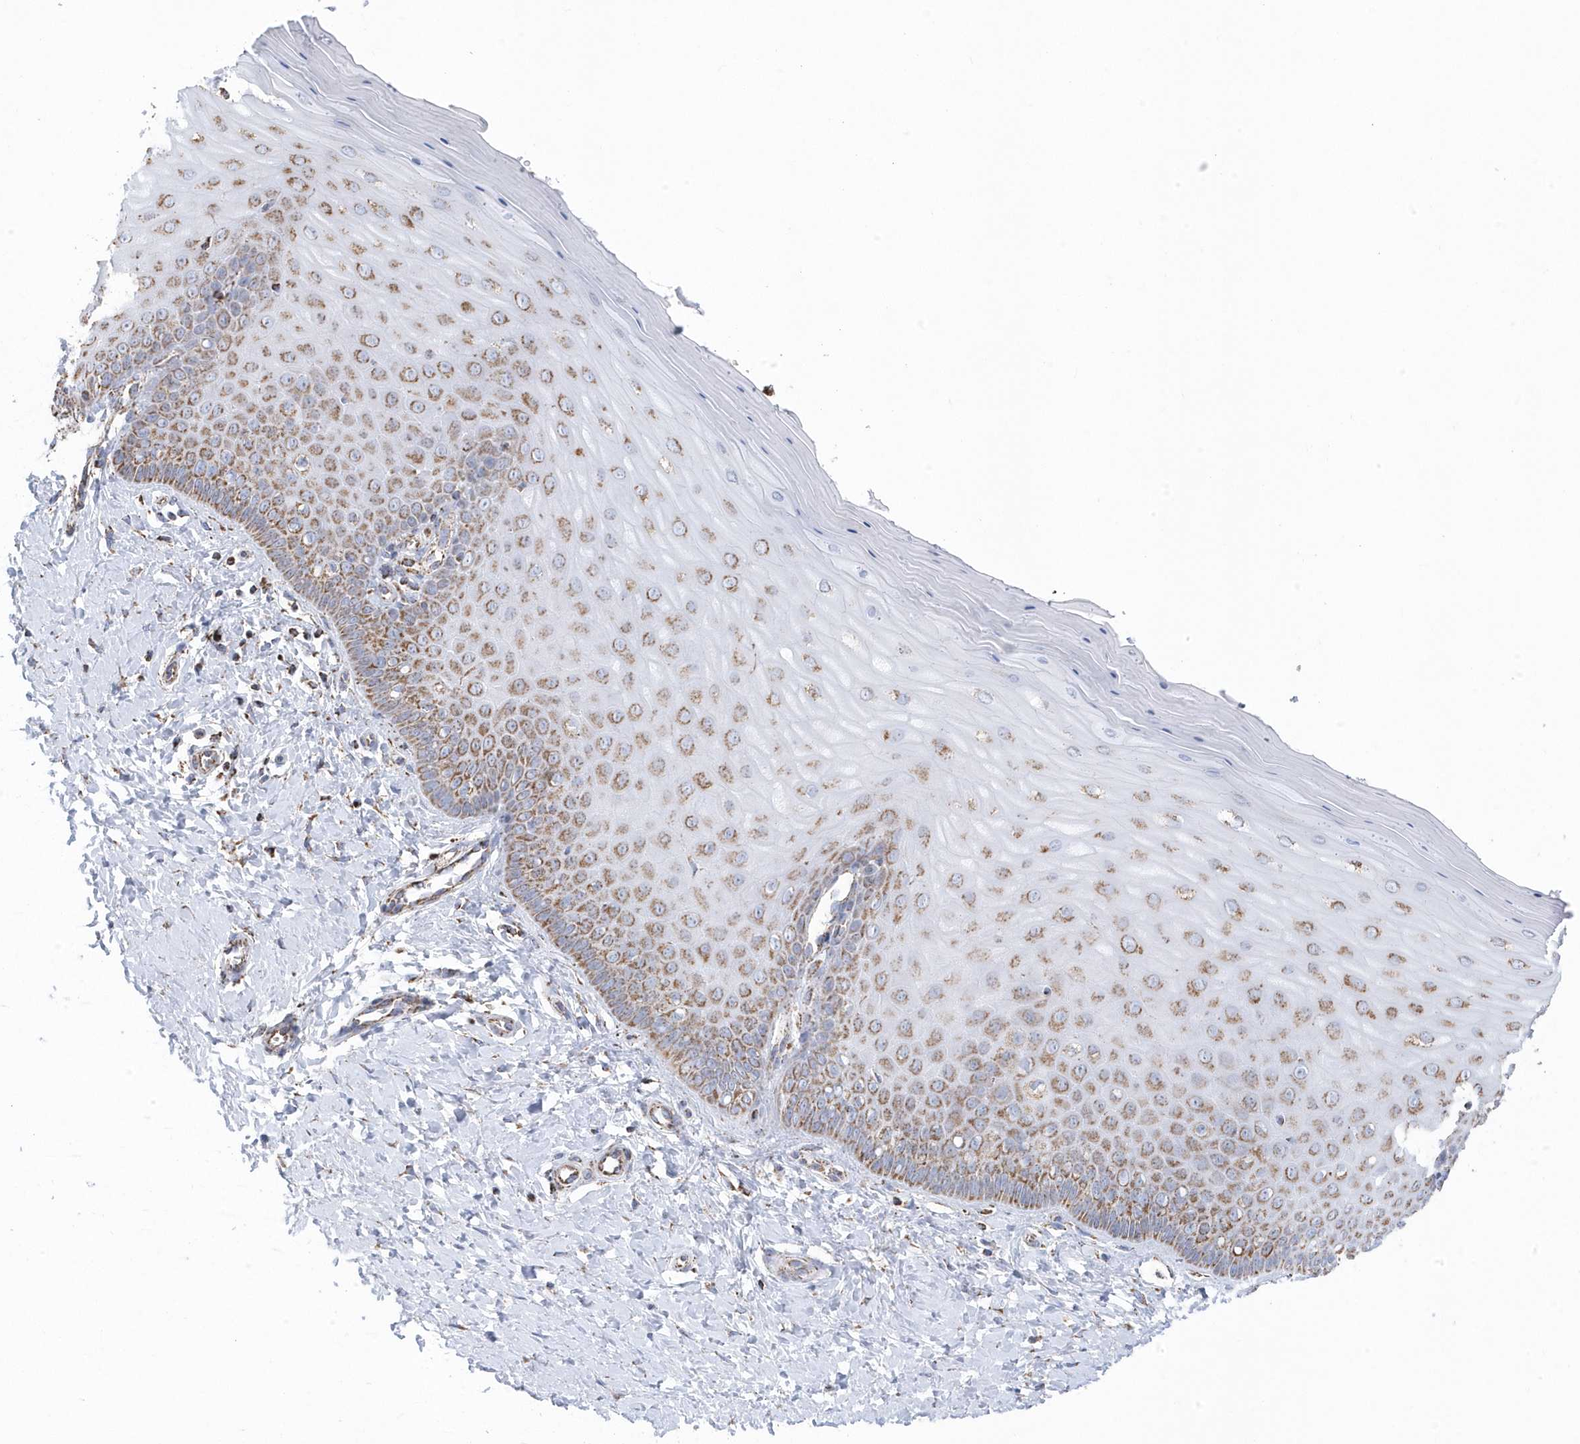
{"staining": {"intensity": "moderate", "quantity": ">75%", "location": "cytoplasmic/membranous"}, "tissue": "cervix", "cell_type": "Glandular cells", "image_type": "normal", "snomed": [{"axis": "morphology", "description": "Normal tissue, NOS"}, {"axis": "topography", "description": "Cervix"}], "caption": "About >75% of glandular cells in normal human cervix show moderate cytoplasmic/membranous protein staining as visualized by brown immunohistochemical staining.", "gene": "GTPBP8", "patient": {"sex": "female", "age": 55}}